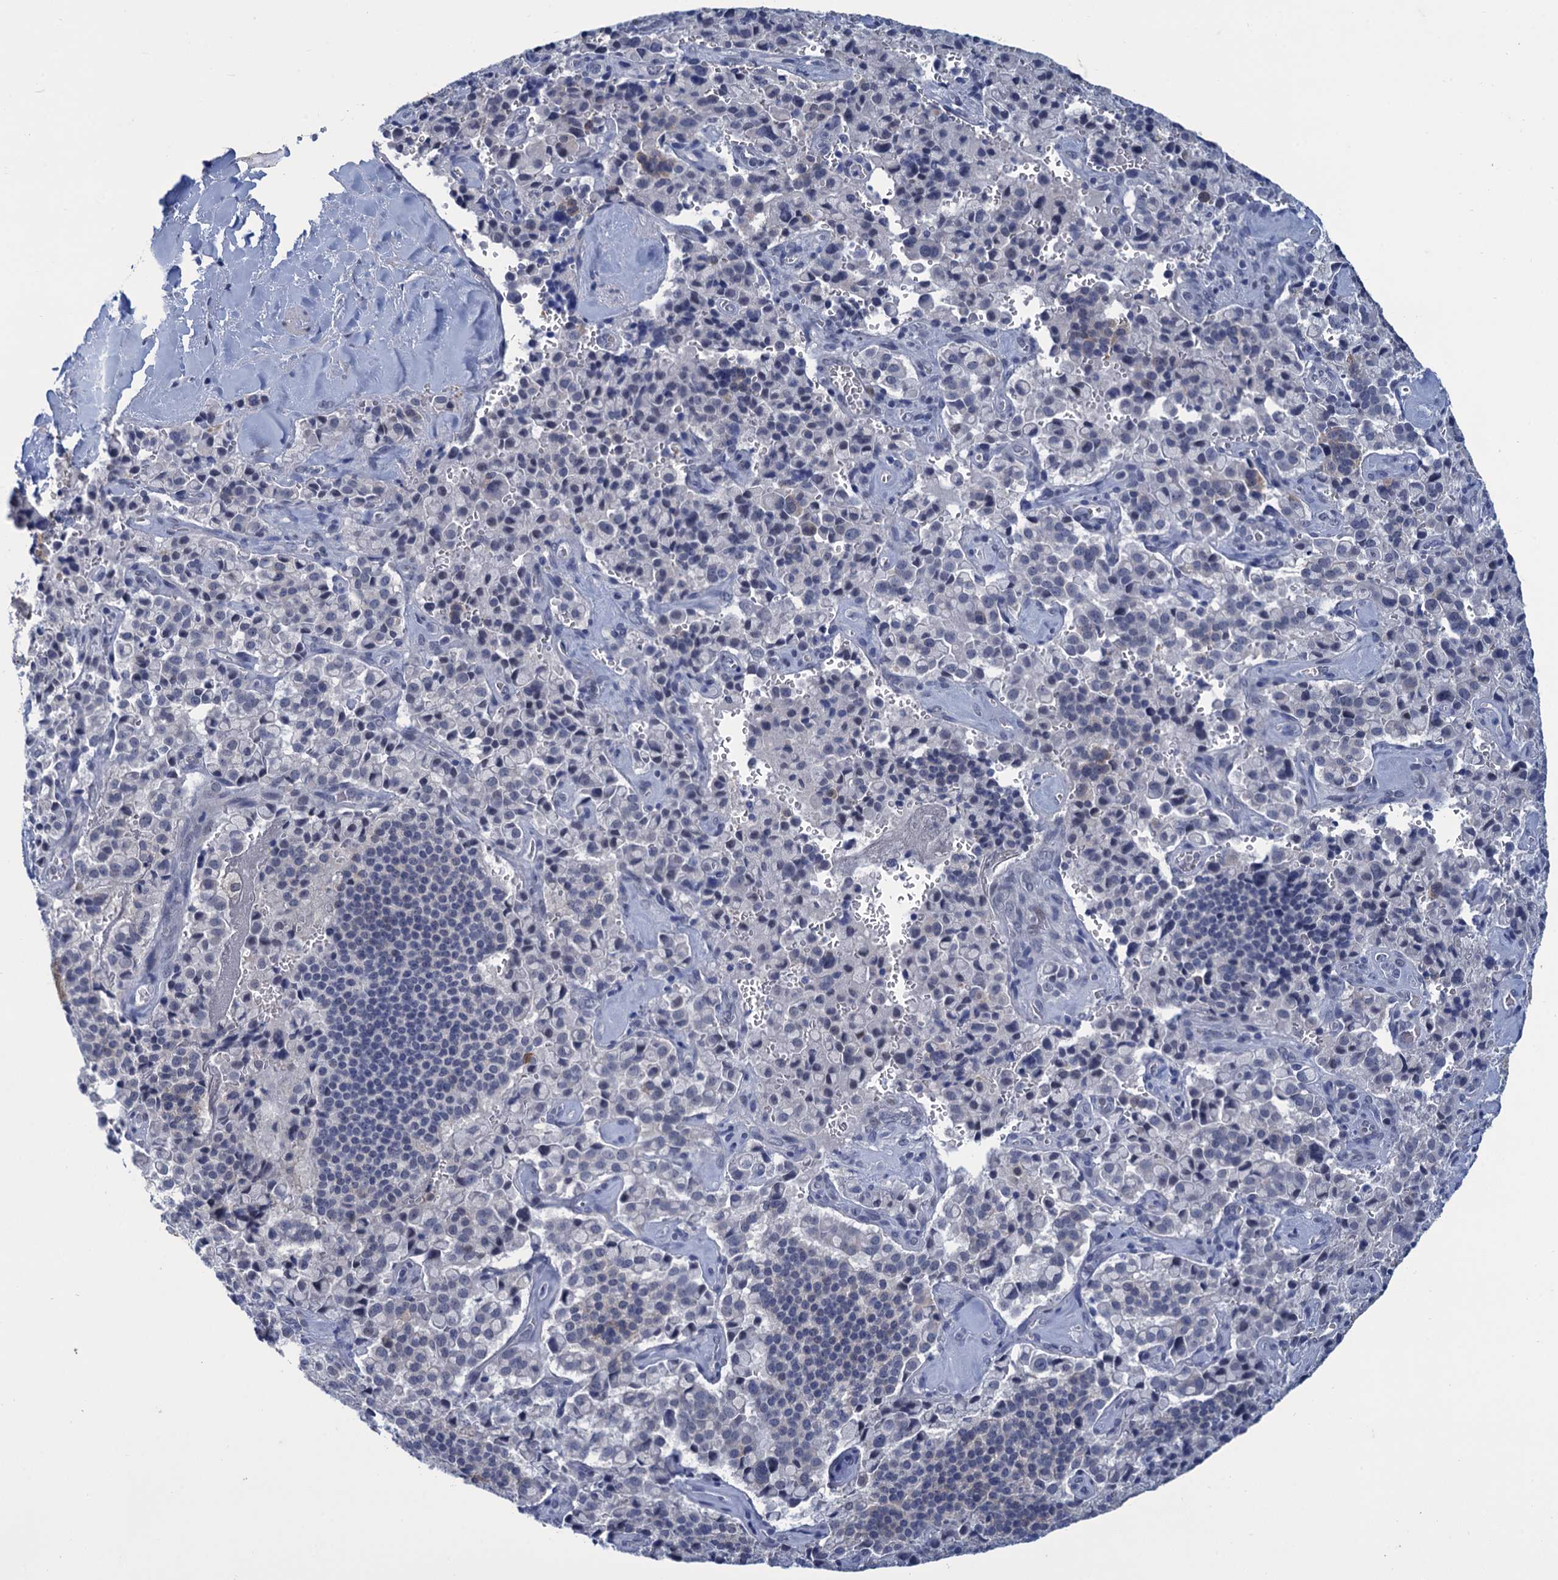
{"staining": {"intensity": "negative", "quantity": "none", "location": "none"}, "tissue": "pancreatic cancer", "cell_type": "Tumor cells", "image_type": "cancer", "snomed": [{"axis": "morphology", "description": "Adenocarcinoma, NOS"}, {"axis": "topography", "description": "Pancreas"}], "caption": "Immunohistochemistry (IHC) image of human adenocarcinoma (pancreatic) stained for a protein (brown), which demonstrates no staining in tumor cells. (DAB immunohistochemistry (IHC) visualized using brightfield microscopy, high magnification).", "gene": "GINS3", "patient": {"sex": "male", "age": 65}}